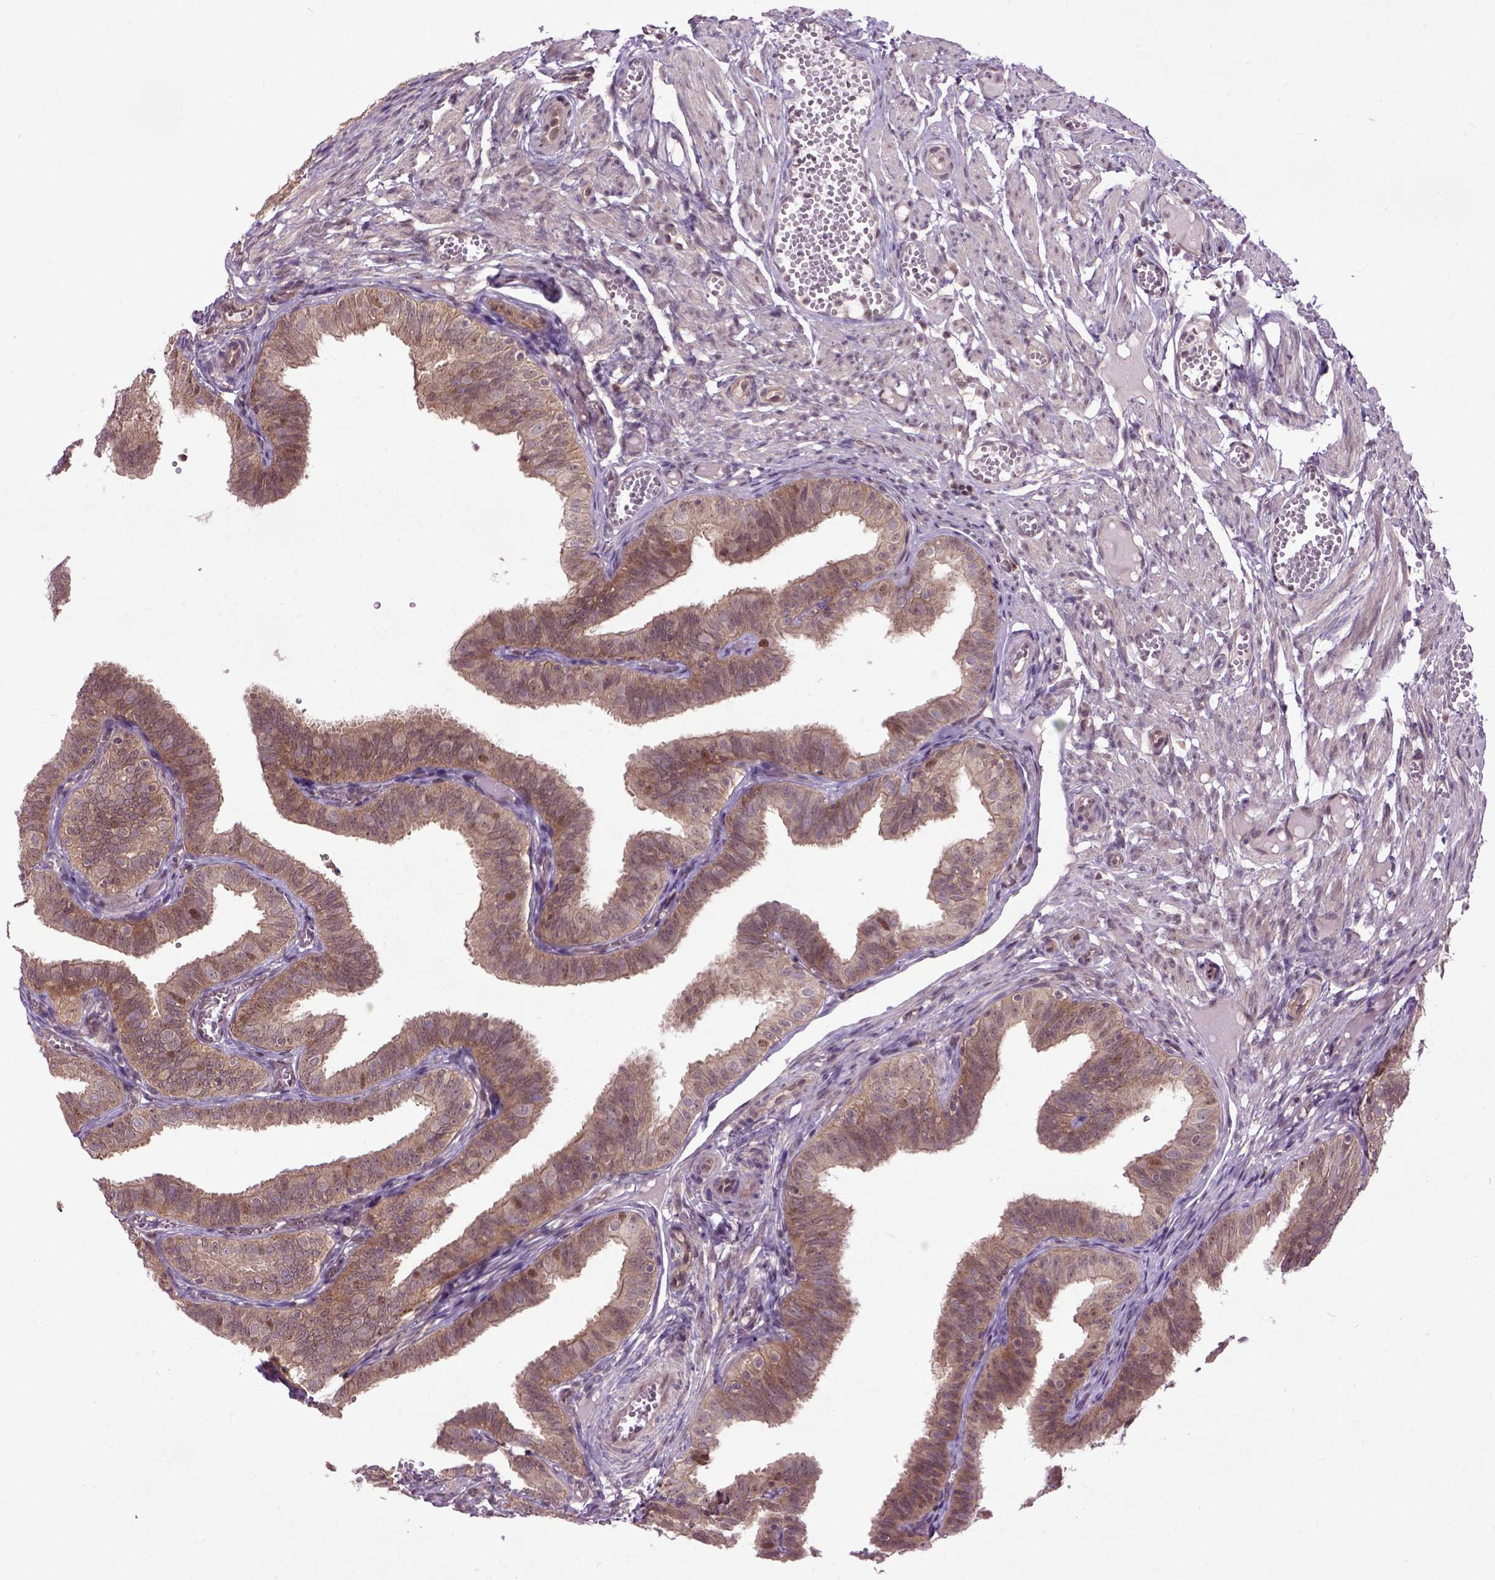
{"staining": {"intensity": "moderate", "quantity": ">75%", "location": "cytoplasmic/membranous"}, "tissue": "fallopian tube", "cell_type": "Glandular cells", "image_type": "normal", "snomed": [{"axis": "morphology", "description": "Normal tissue, NOS"}, {"axis": "topography", "description": "Fallopian tube"}], "caption": "Immunohistochemical staining of unremarkable fallopian tube shows moderate cytoplasmic/membranous protein positivity in approximately >75% of glandular cells.", "gene": "WDR48", "patient": {"sex": "female", "age": 25}}